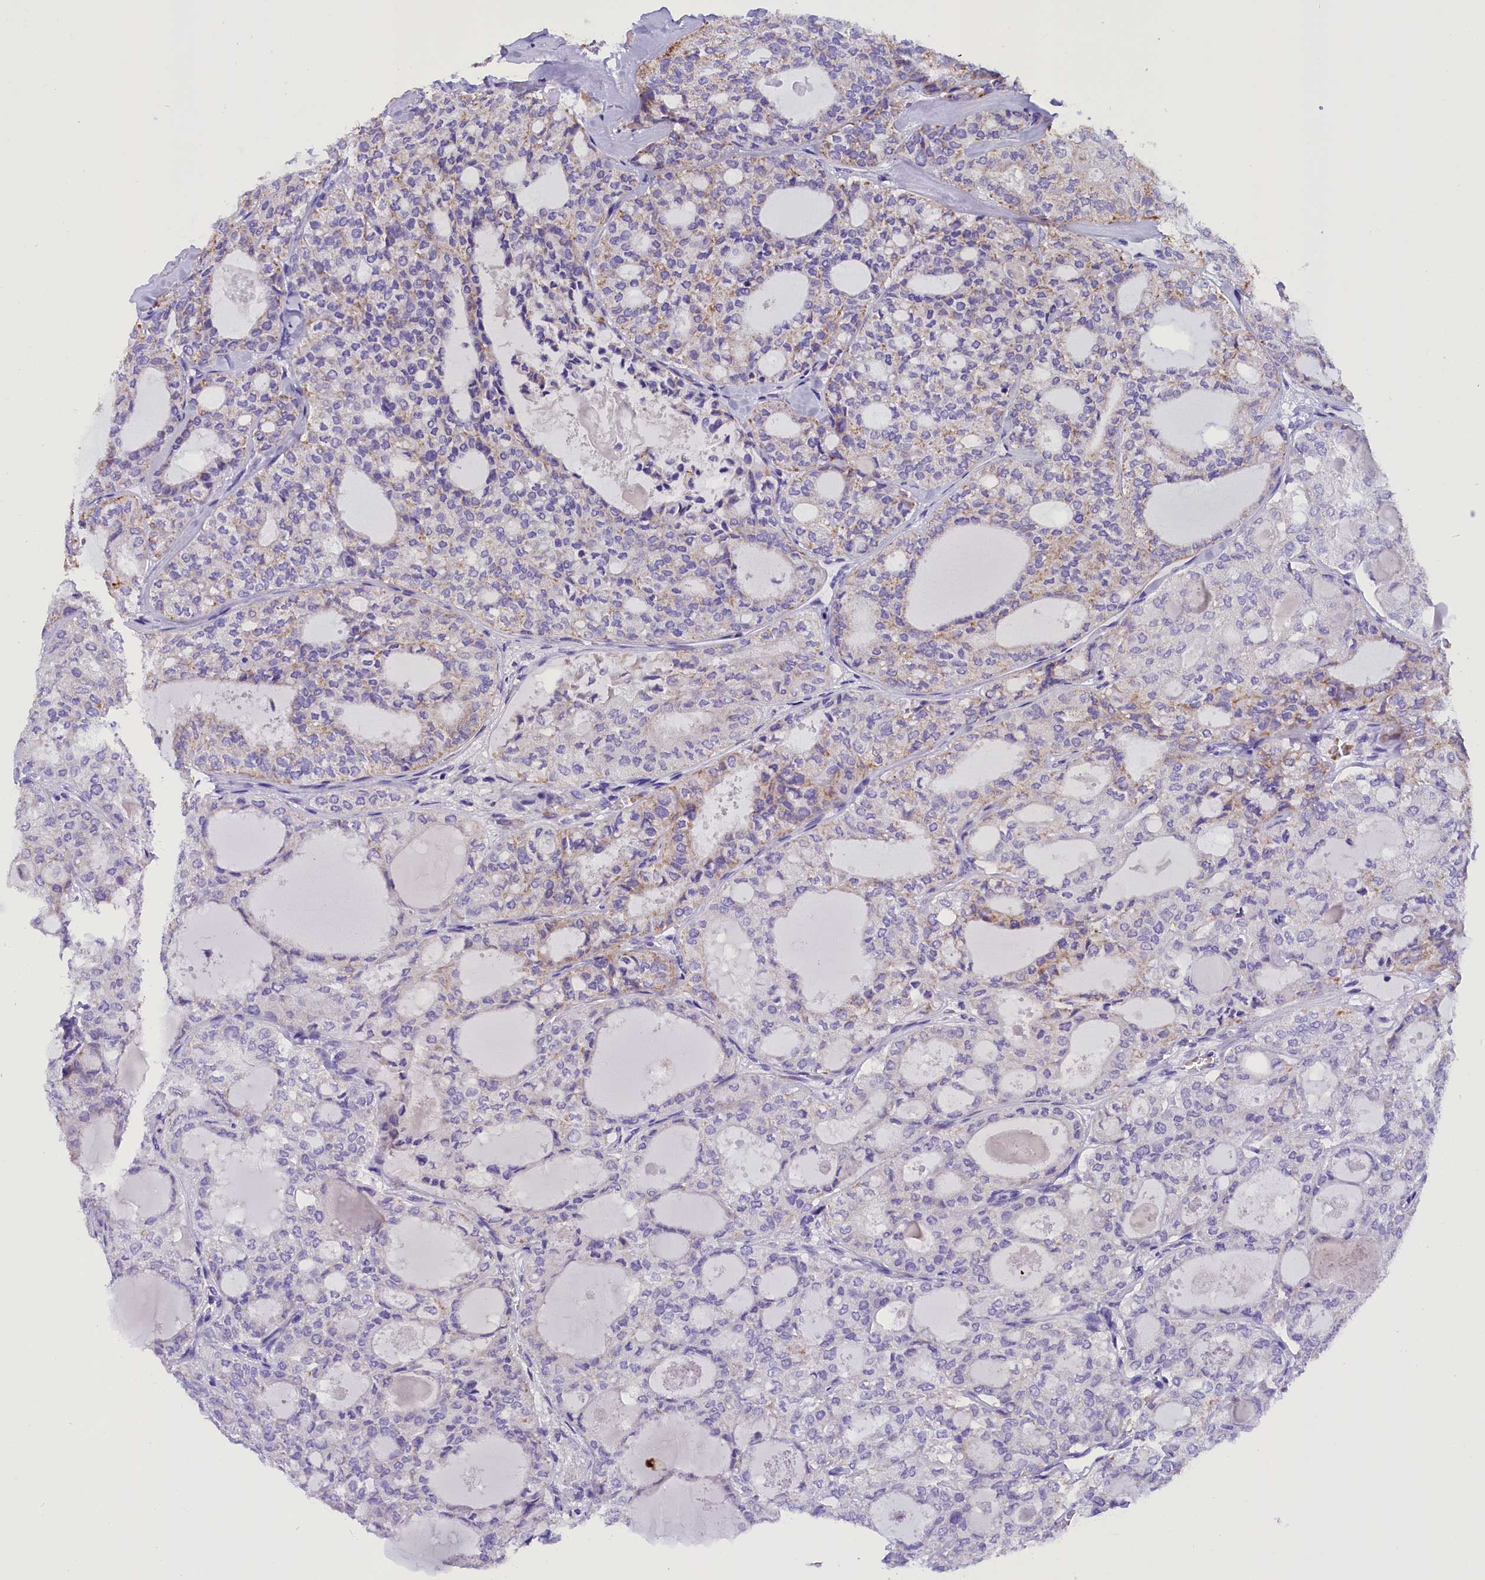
{"staining": {"intensity": "weak", "quantity": "<25%", "location": "cytoplasmic/membranous"}, "tissue": "thyroid cancer", "cell_type": "Tumor cells", "image_type": "cancer", "snomed": [{"axis": "morphology", "description": "Follicular adenoma carcinoma, NOS"}, {"axis": "topography", "description": "Thyroid gland"}], "caption": "Tumor cells show no significant protein expression in thyroid cancer. The staining was performed using DAB to visualize the protein expression in brown, while the nuclei were stained in blue with hematoxylin (Magnification: 20x).", "gene": "ABAT", "patient": {"sex": "male", "age": 75}}